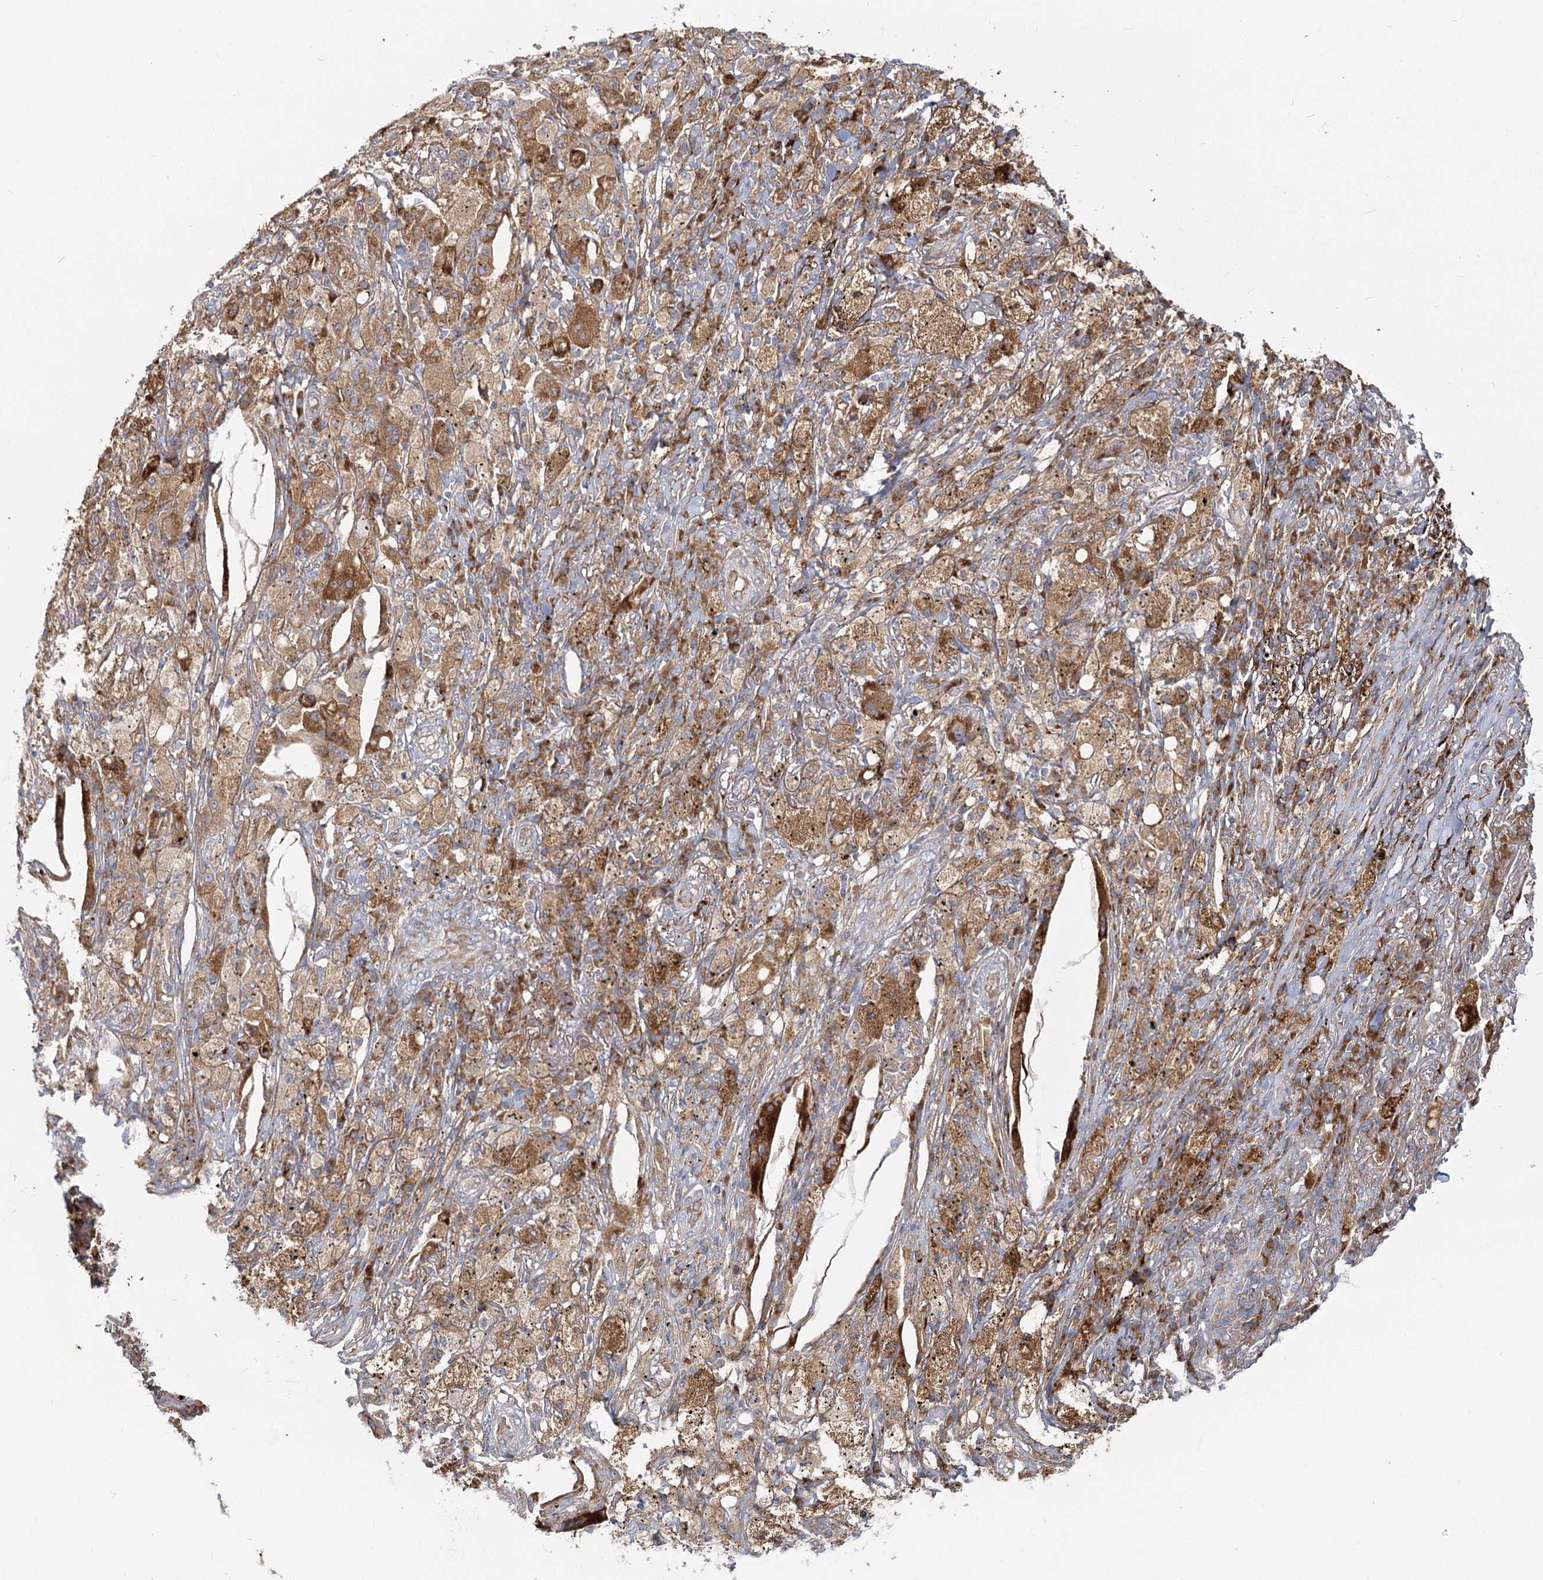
{"staining": {"intensity": "moderate", "quantity": ">75%", "location": "cytoplasmic/membranous"}, "tissue": "lung cancer", "cell_type": "Tumor cells", "image_type": "cancer", "snomed": [{"axis": "morphology", "description": "Squamous cell carcinoma, NOS"}, {"axis": "topography", "description": "Lung"}], "caption": "Lung cancer was stained to show a protein in brown. There is medium levels of moderate cytoplasmic/membranous expression in approximately >75% of tumor cells. Immunohistochemistry (ihc) stains the protein in brown and the nuclei are stained blue.", "gene": "HARS2", "patient": {"sex": "female", "age": 63}}